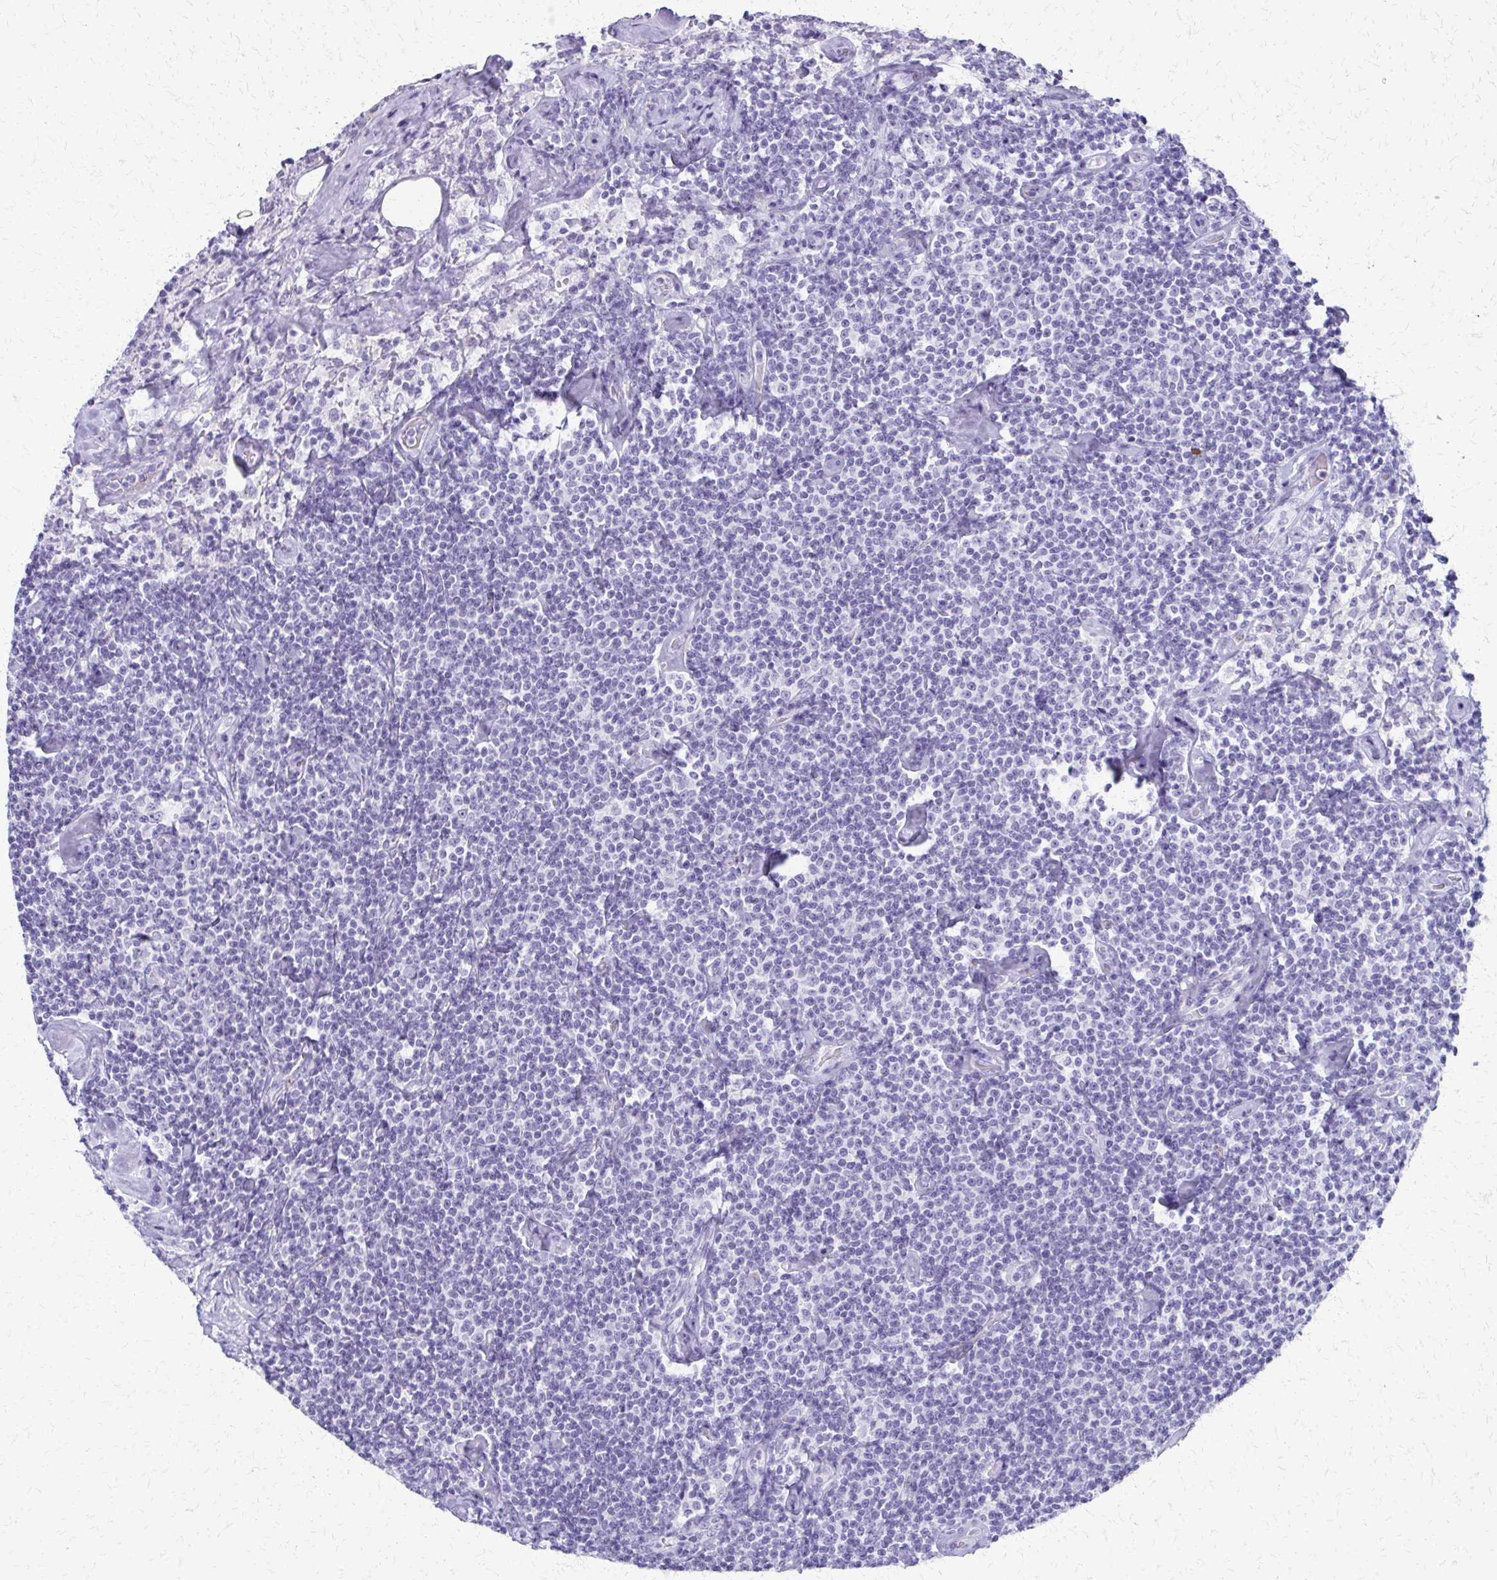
{"staining": {"intensity": "negative", "quantity": "none", "location": "none"}, "tissue": "lymphoma", "cell_type": "Tumor cells", "image_type": "cancer", "snomed": [{"axis": "morphology", "description": "Malignant lymphoma, non-Hodgkin's type, Low grade"}, {"axis": "topography", "description": "Lymph node"}], "caption": "The immunohistochemistry micrograph has no significant expression in tumor cells of low-grade malignant lymphoma, non-Hodgkin's type tissue.", "gene": "FAM162B", "patient": {"sex": "male", "age": 81}}